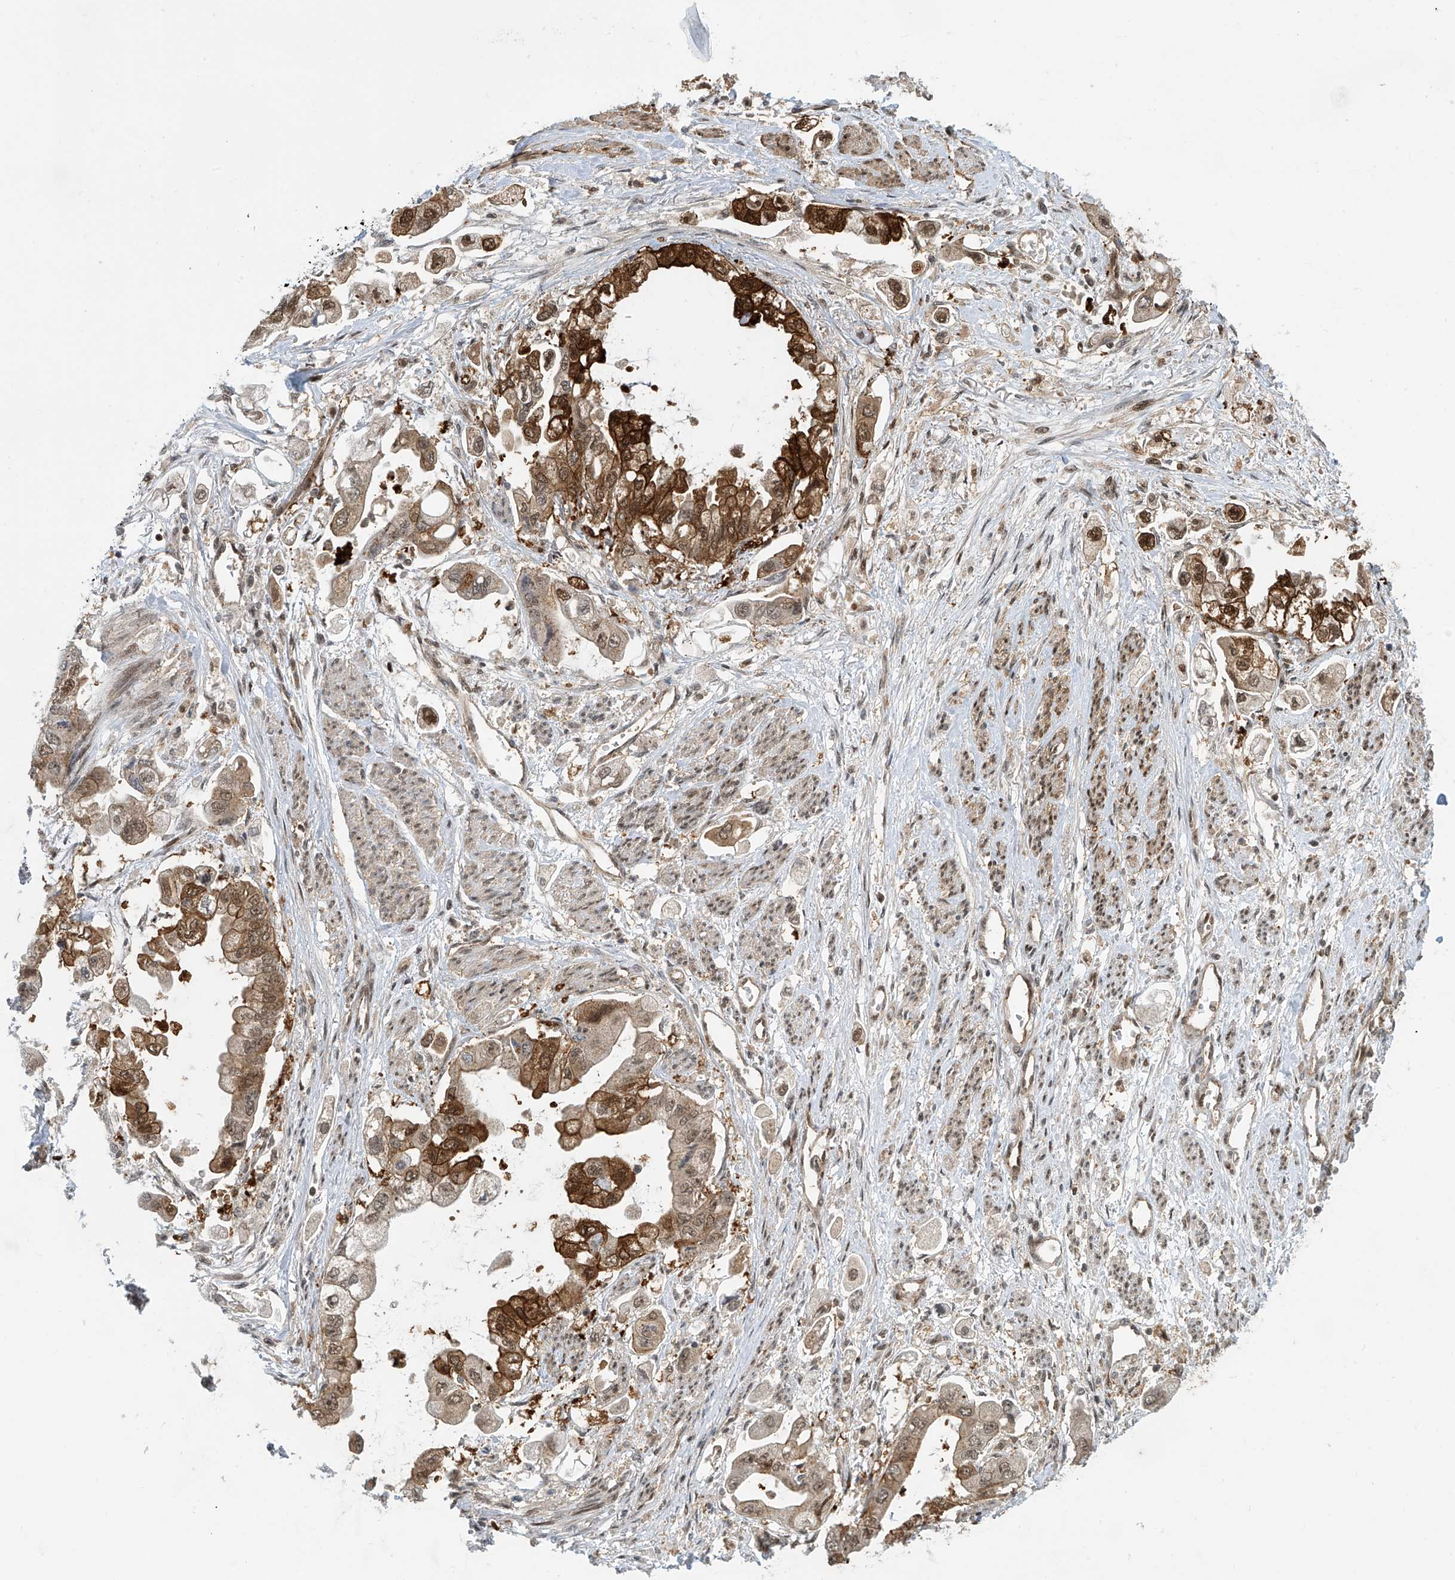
{"staining": {"intensity": "strong", "quantity": ">75%", "location": "cytoplasmic/membranous,nuclear"}, "tissue": "stomach cancer", "cell_type": "Tumor cells", "image_type": "cancer", "snomed": [{"axis": "morphology", "description": "Adenocarcinoma, NOS"}, {"axis": "topography", "description": "Stomach"}], "caption": "Stomach adenocarcinoma tissue demonstrates strong cytoplasmic/membranous and nuclear positivity in approximately >75% of tumor cells, visualized by immunohistochemistry. (DAB IHC, brown staining for protein, blue staining for nuclei).", "gene": "LAGE3", "patient": {"sex": "male", "age": 62}}